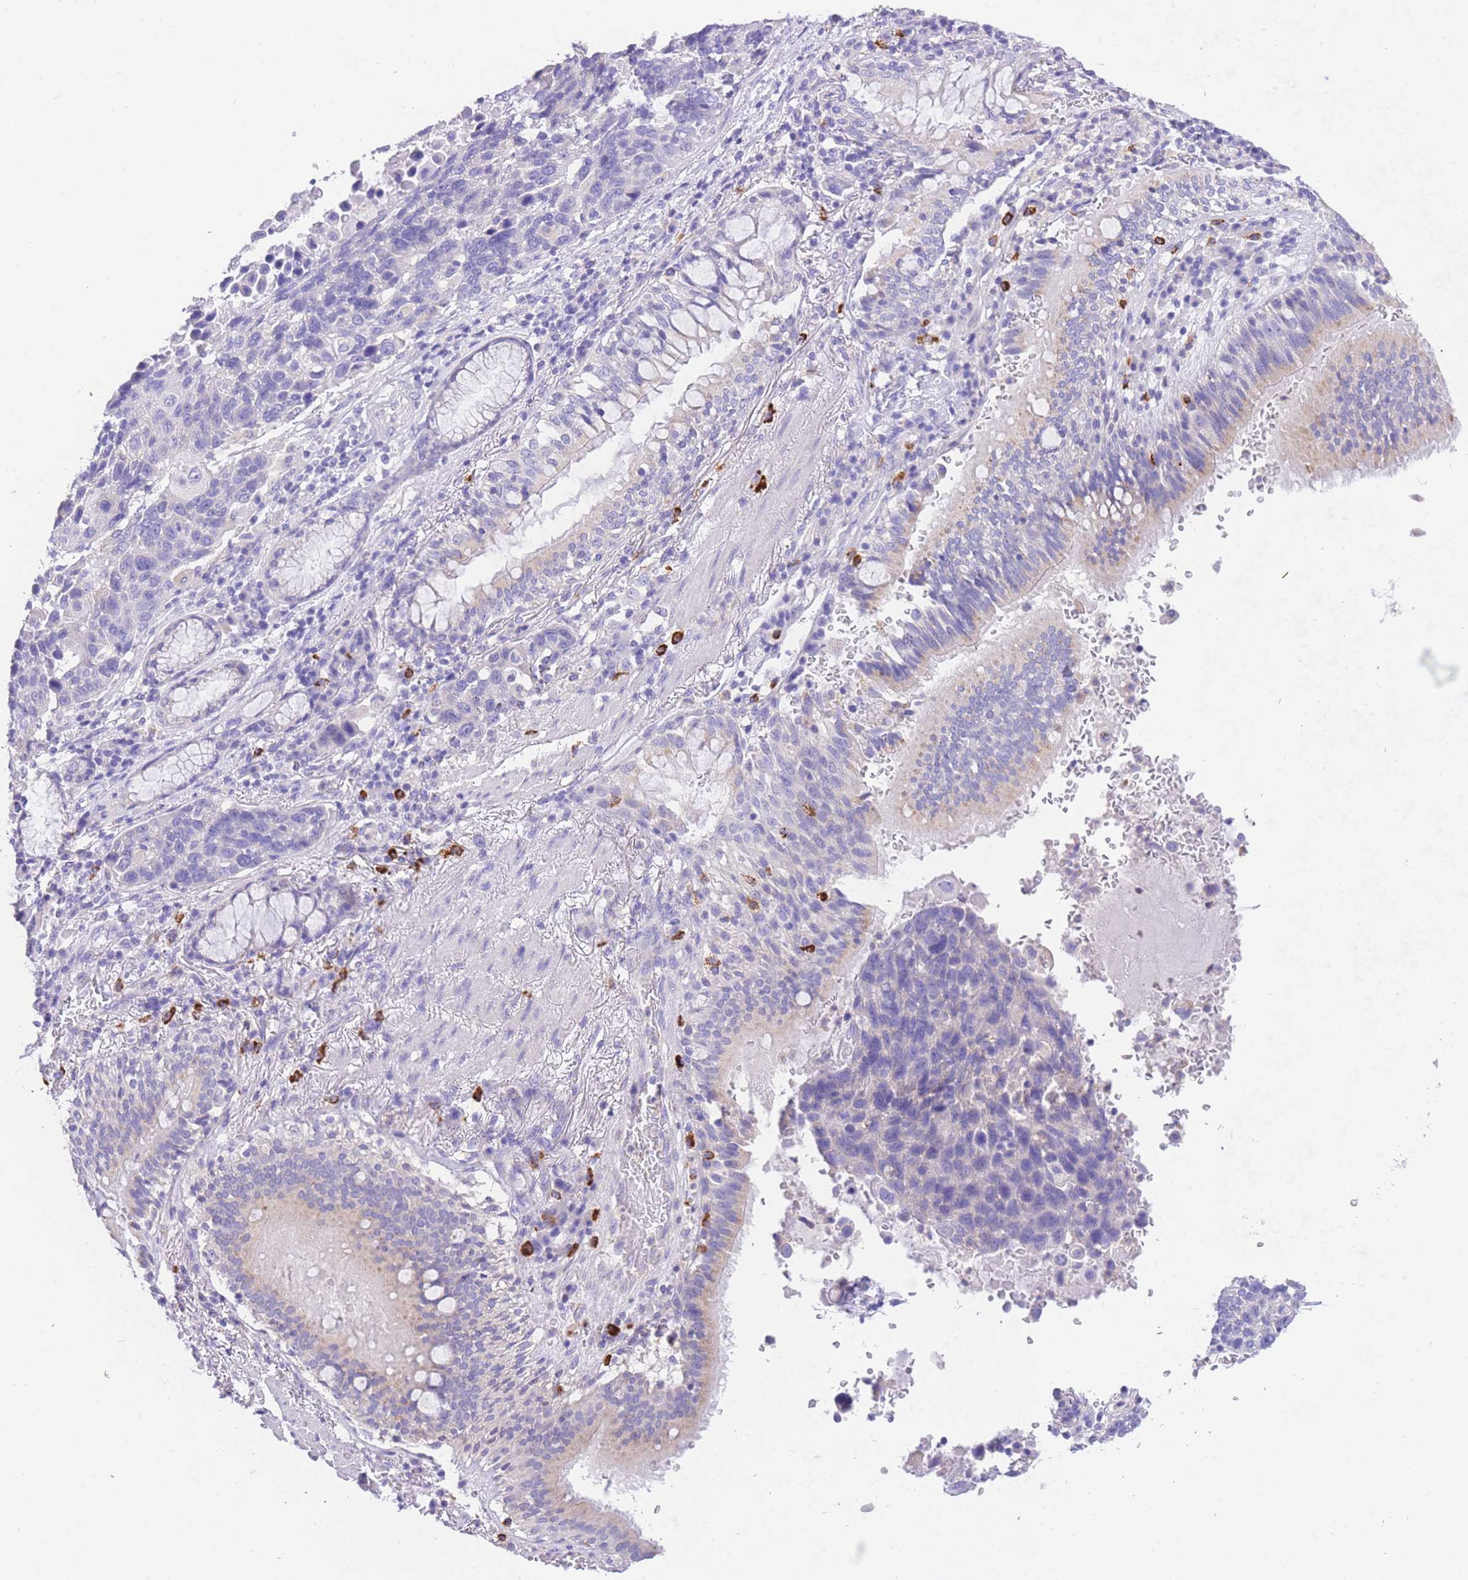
{"staining": {"intensity": "negative", "quantity": "none", "location": "none"}, "tissue": "lung cancer", "cell_type": "Tumor cells", "image_type": "cancer", "snomed": [{"axis": "morphology", "description": "Squamous cell carcinoma, NOS"}, {"axis": "topography", "description": "Lung"}], "caption": "The histopathology image demonstrates no staining of tumor cells in lung cancer (squamous cell carcinoma).", "gene": "EPN2", "patient": {"sex": "male", "age": 66}}